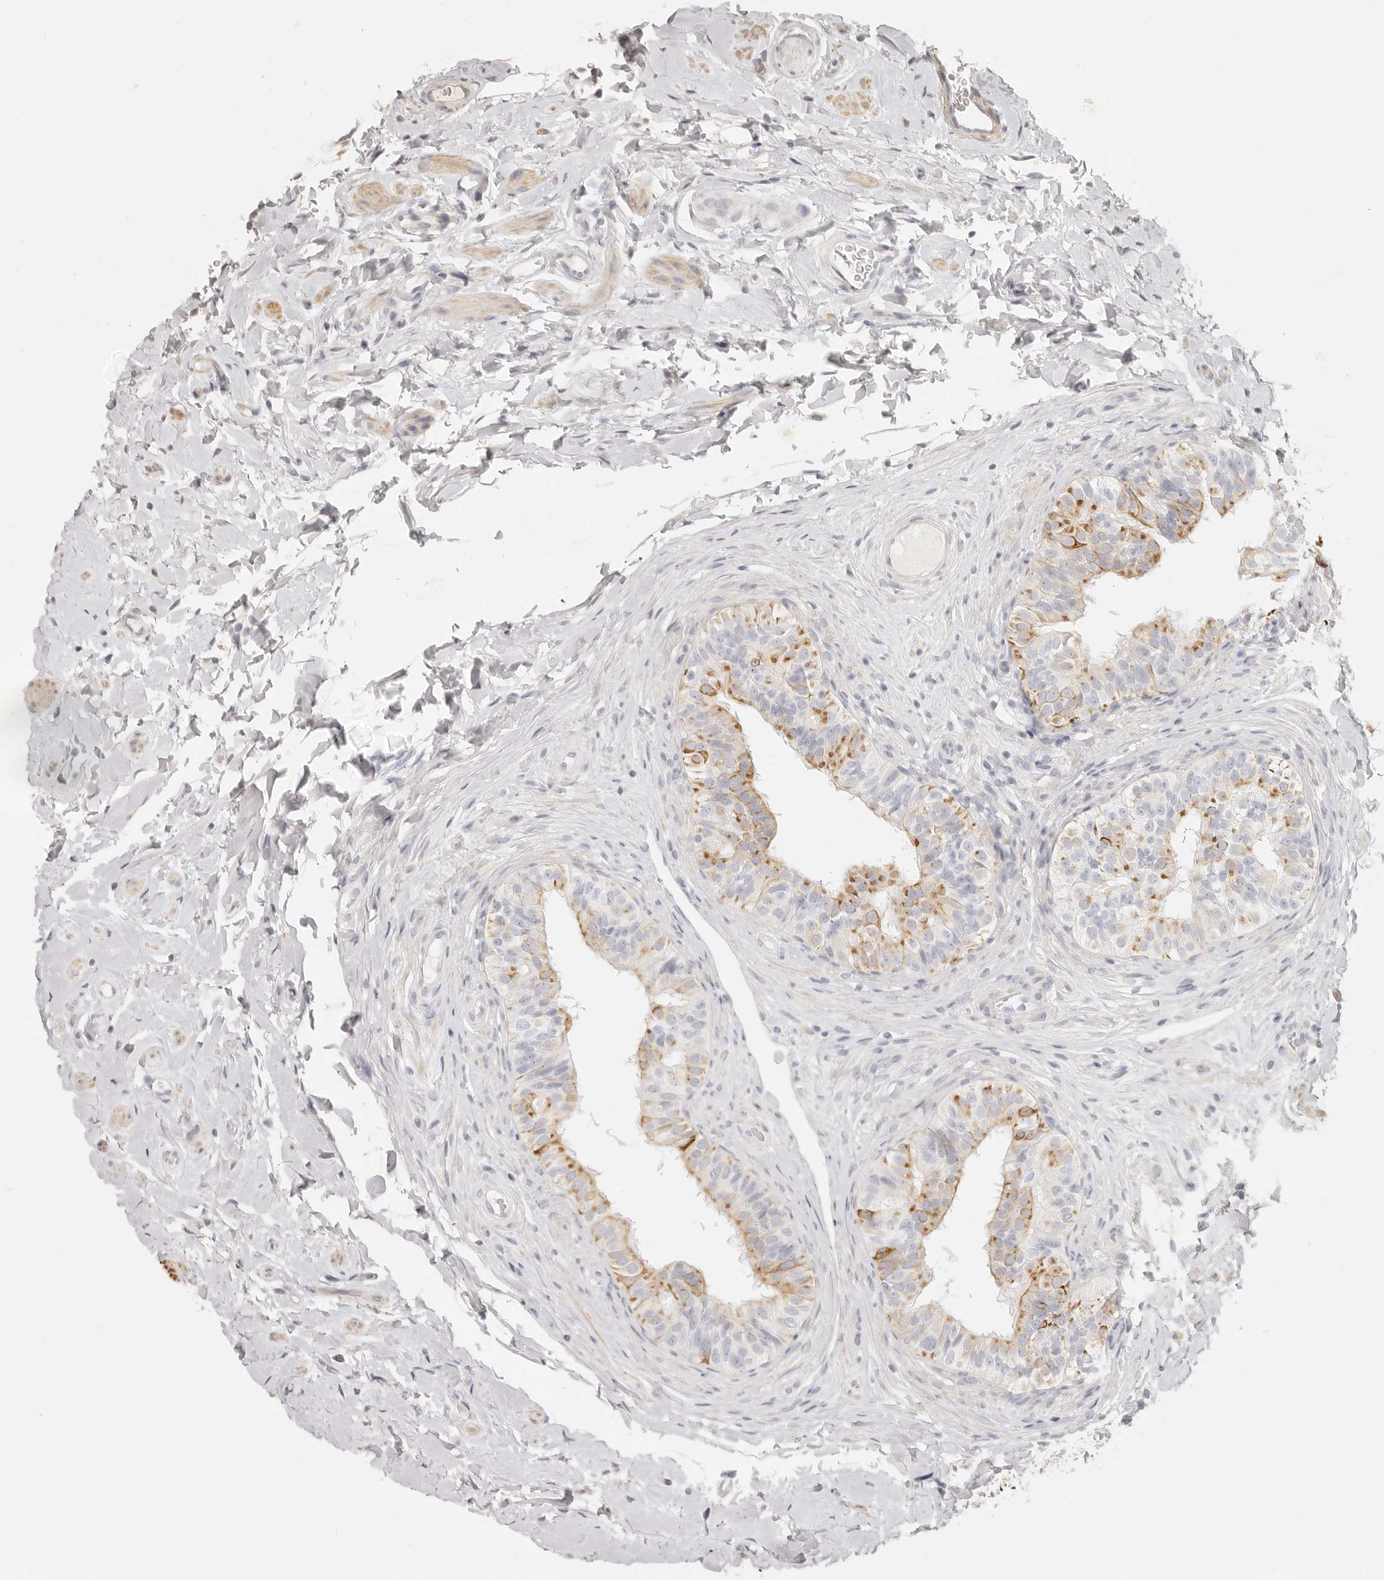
{"staining": {"intensity": "strong", "quantity": "<25%", "location": "cytoplasmic/membranous"}, "tissue": "epididymis", "cell_type": "Glandular cells", "image_type": "normal", "snomed": [{"axis": "morphology", "description": "Normal tissue, NOS"}, {"axis": "topography", "description": "Epididymis"}], "caption": "Protein analysis of normal epididymis shows strong cytoplasmic/membranous positivity in about <25% of glandular cells.", "gene": "RXFP1", "patient": {"sex": "male", "age": 49}}